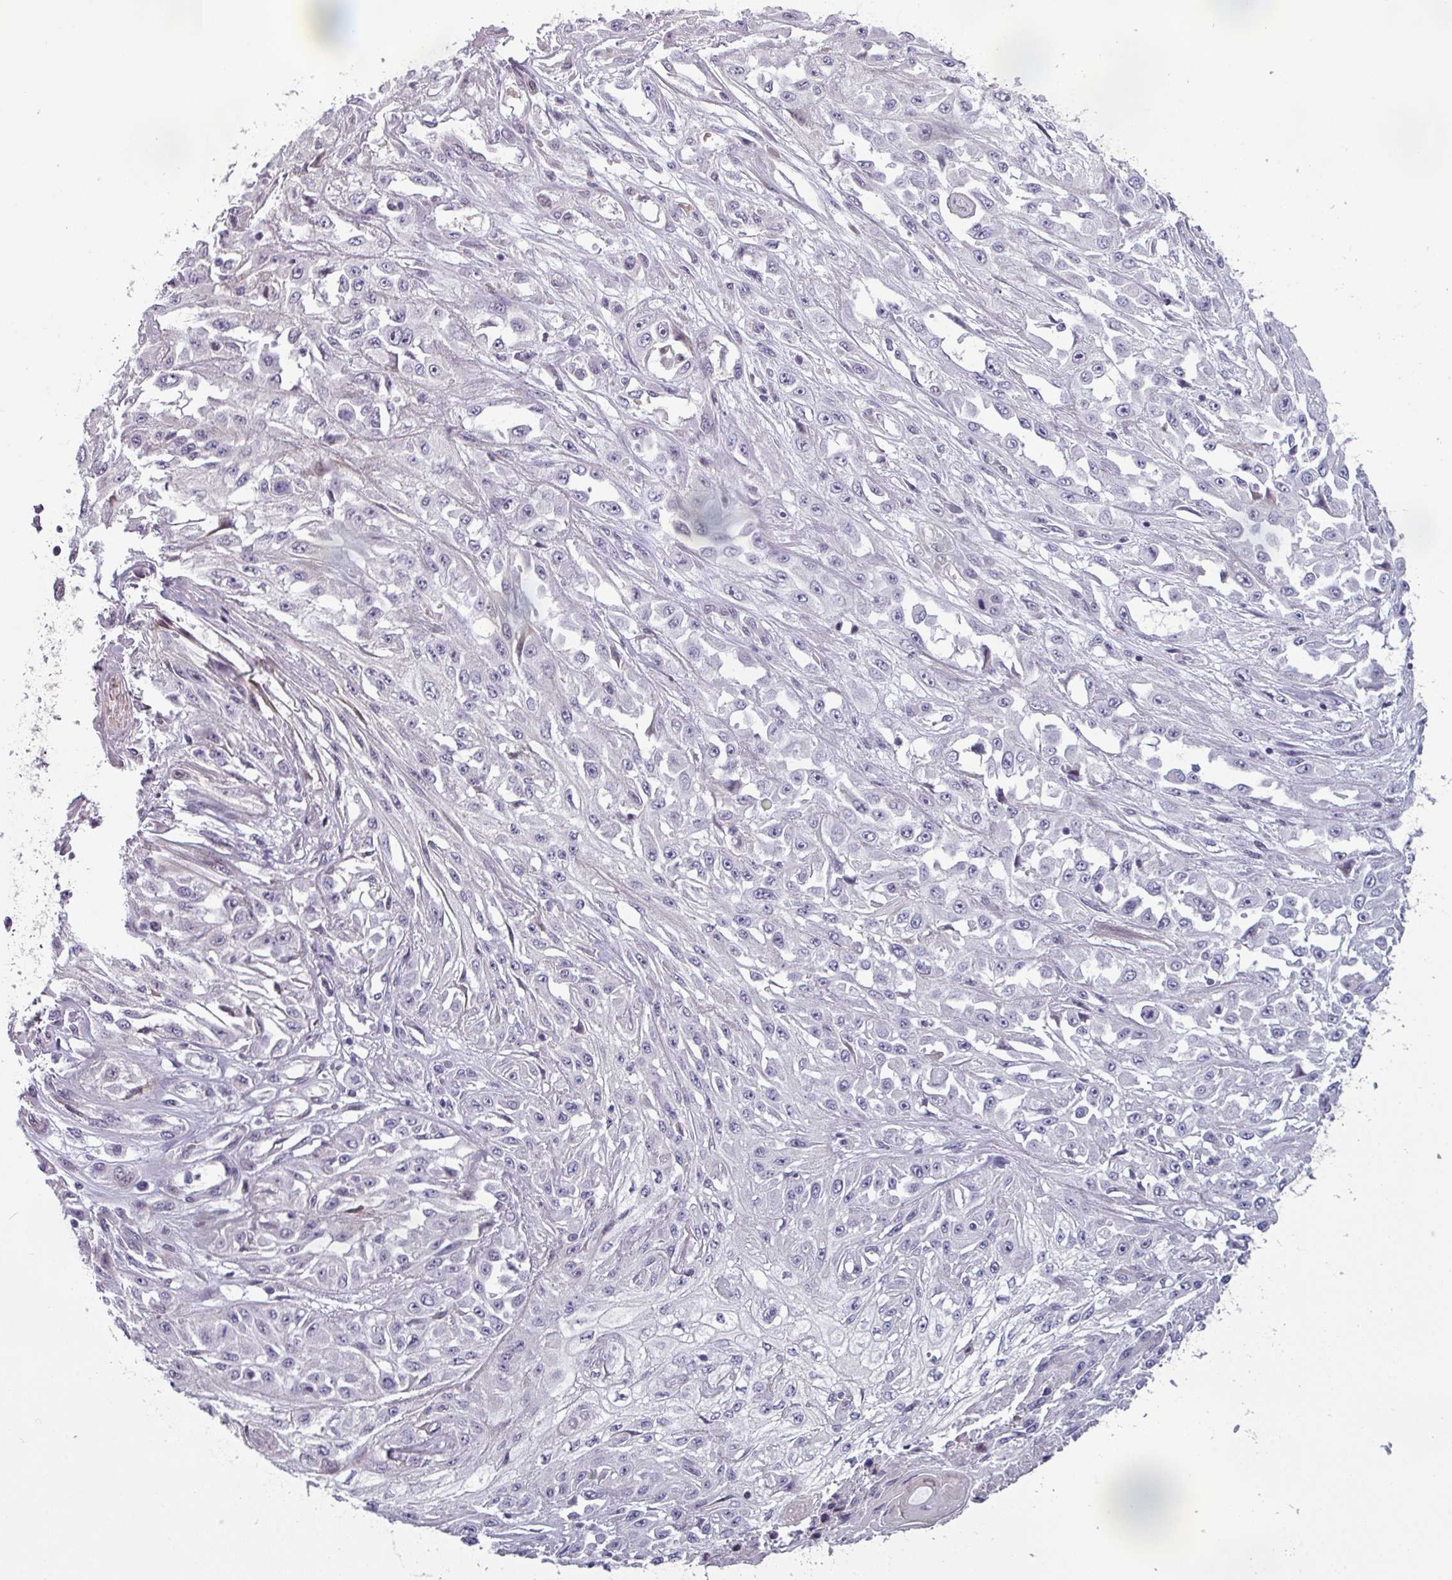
{"staining": {"intensity": "negative", "quantity": "none", "location": "none"}, "tissue": "skin cancer", "cell_type": "Tumor cells", "image_type": "cancer", "snomed": [{"axis": "morphology", "description": "Squamous cell carcinoma, NOS"}, {"axis": "morphology", "description": "Squamous cell carcinoma, metastatic, NOS"}, {"axis": "topography", "description": "Skin"}, {"axis": "topography", "description": "Lymph node"}], "caption": "The micrograph exhibits no staining of tumor cells in squamous cell carcinoma (skin).", "gene": "PRAMEF12", "patient": {"sex": "male", "age": 75}}